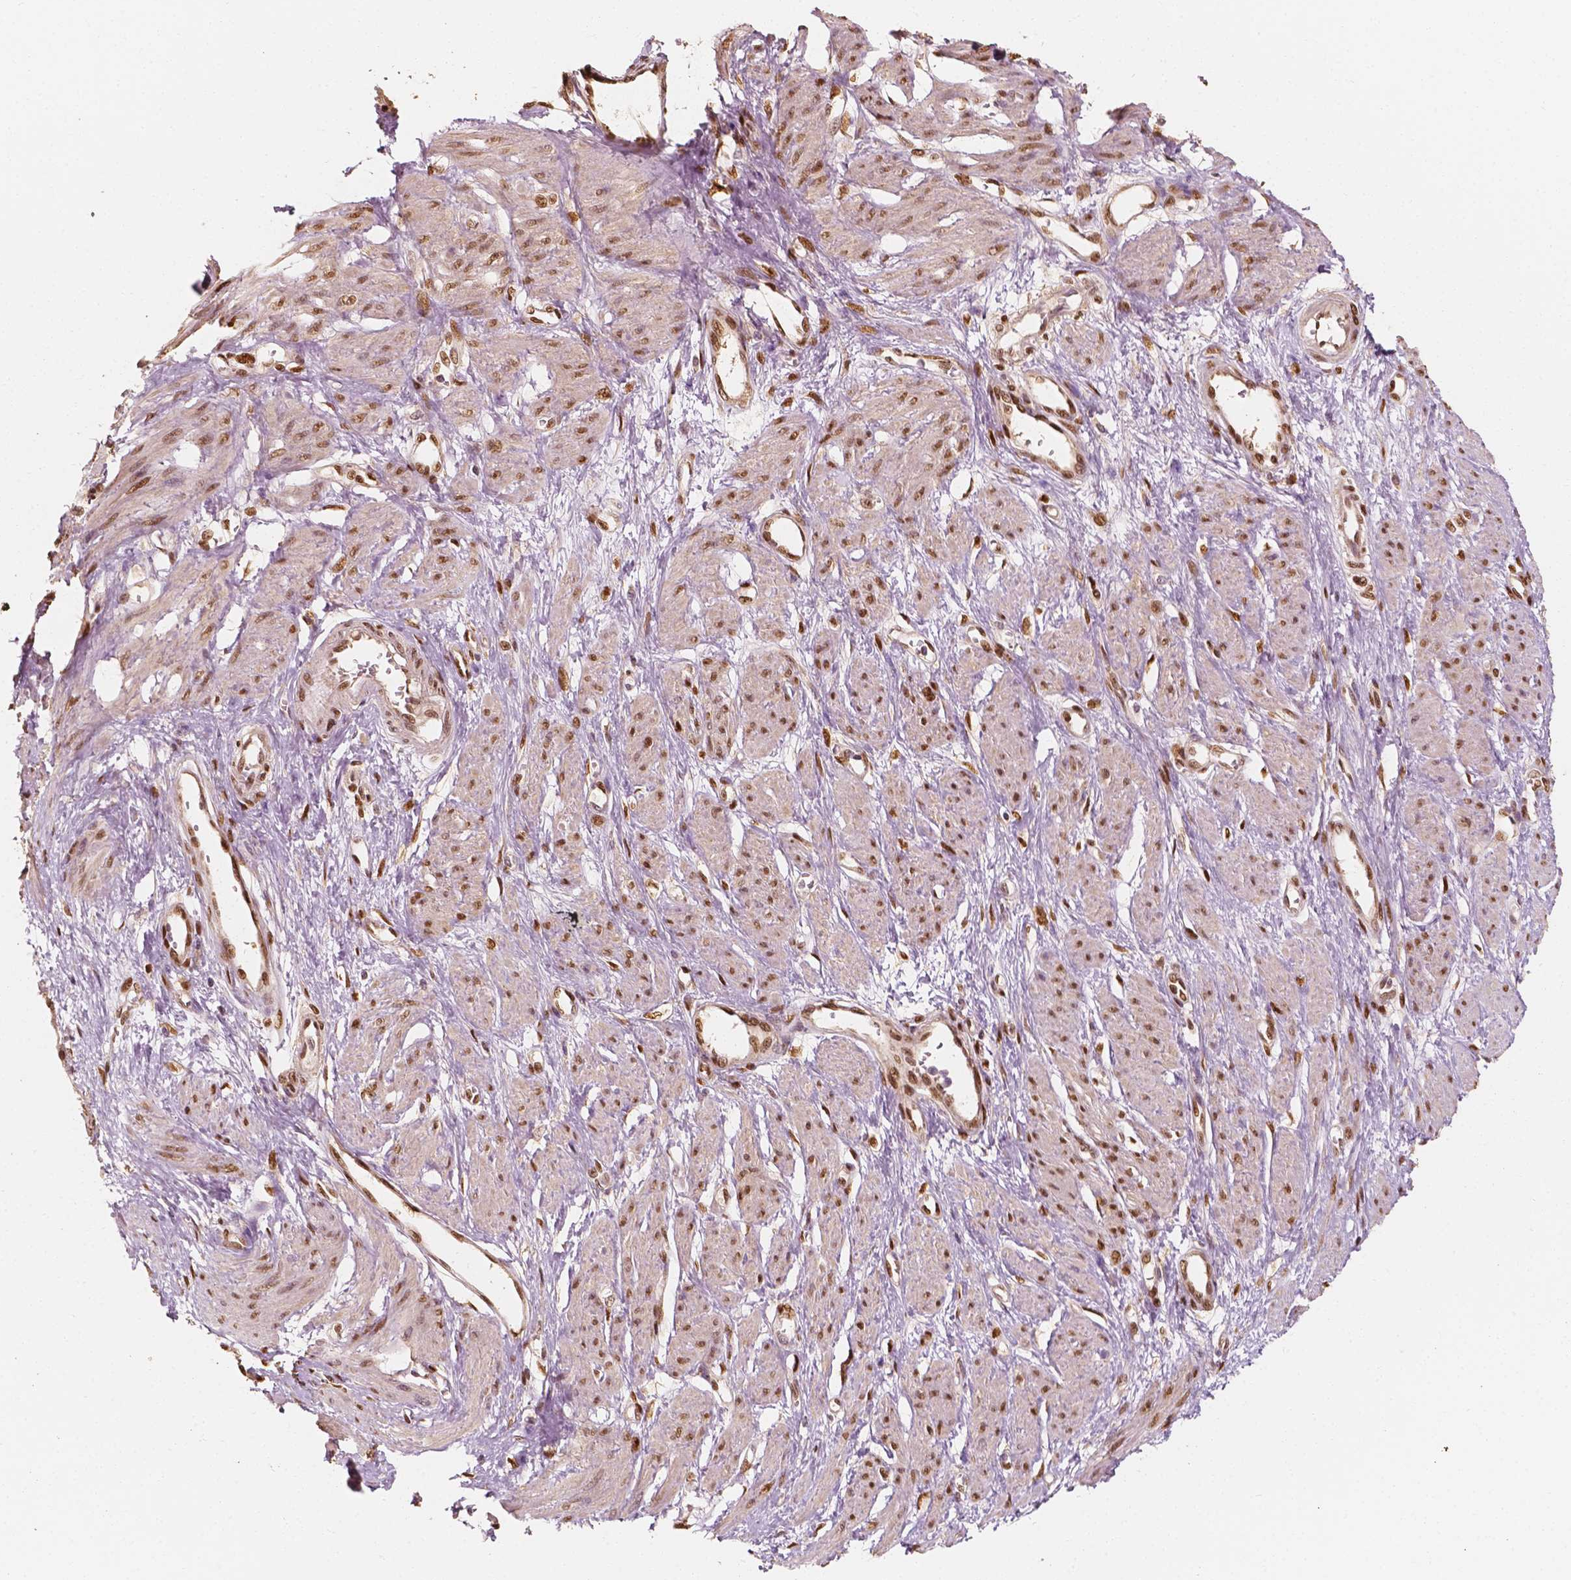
{"staining": {"intensity": "moderate", "quantity": ">75%", "location": "nuclear"}, "tissue": "smooth muscle", "cell_type": "Smooth muscle cells", "image_type": "normal", "snomed": [{"axis": "morphology", "description": "Normal tissue, NOS"}, {"axis": "topography", "description": "Smooth muscle"}, {"axis": "topography", "description": "Uterus"}], "caption": "IHC (DAB) staining of benign smooth muscle shows moderate nuclear protein expression in approximately >75% of smooth muscle cells. Using DAB (brown) and hematoxylin (blue) stains, captured at high magnification using brightfield microscopy.", "gene": "TBC1D17", "patient": {"sex": "female", "age": 39}}